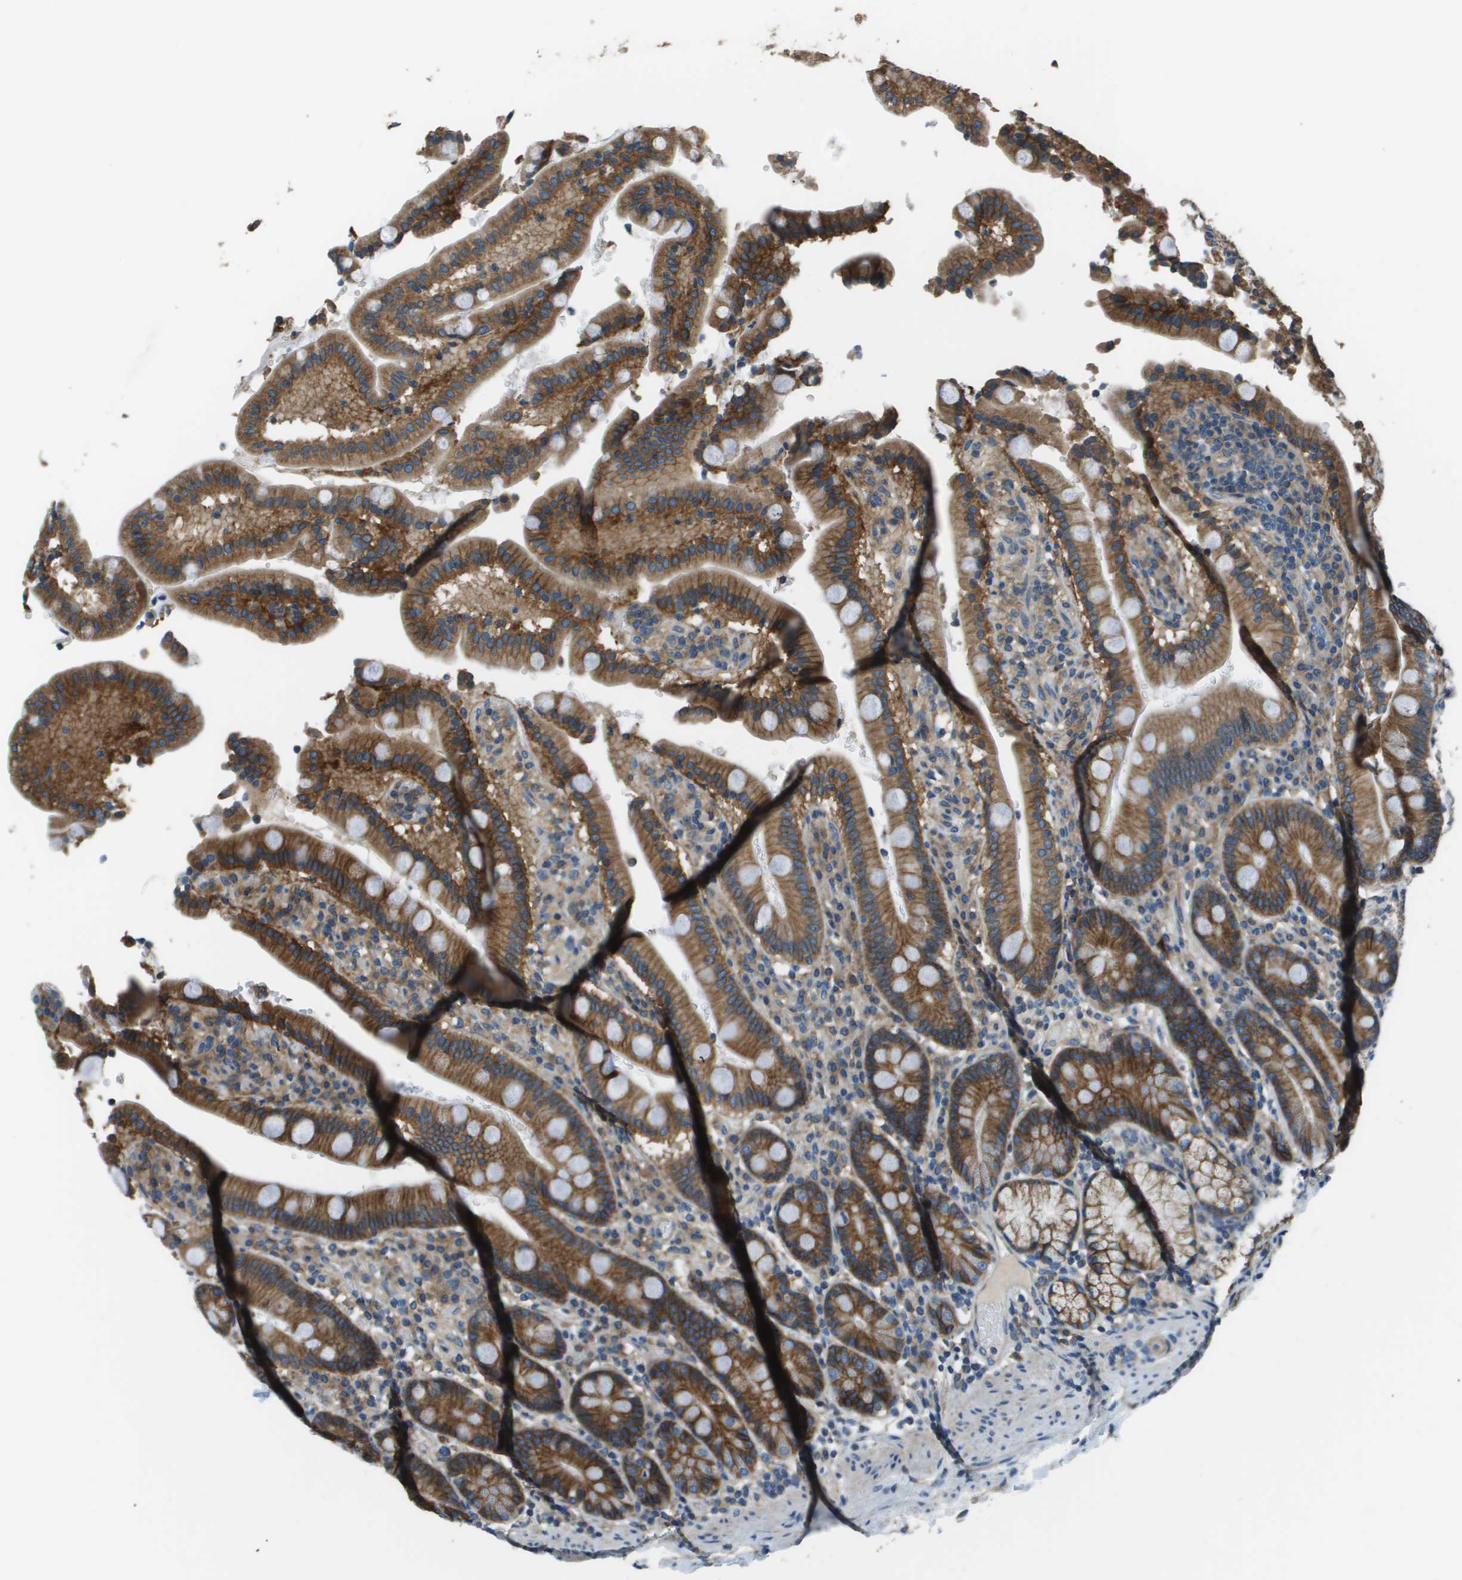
{"staining": {"intensity": "moderate", "quantity": ">75%", "location": "cytoplasmic/membranous"}, "tissue": "duodenum", "cell_type": "Glandular cells", "image_type": "normal", "snomed": [{"axis": "morphology", "description": "Normal tissue, NOS"}, {"axis": "topography", "description": "Small intestine, NOS"}], "caption": "Approximately >75% of glandular cells in normal duodenum exhibit moderate cytoplasmic/membranous protein expression as visualized by brown immunohistochemical staining.", "gene": "TMEM51", "patient": {"sex": "female", "age": 71}}